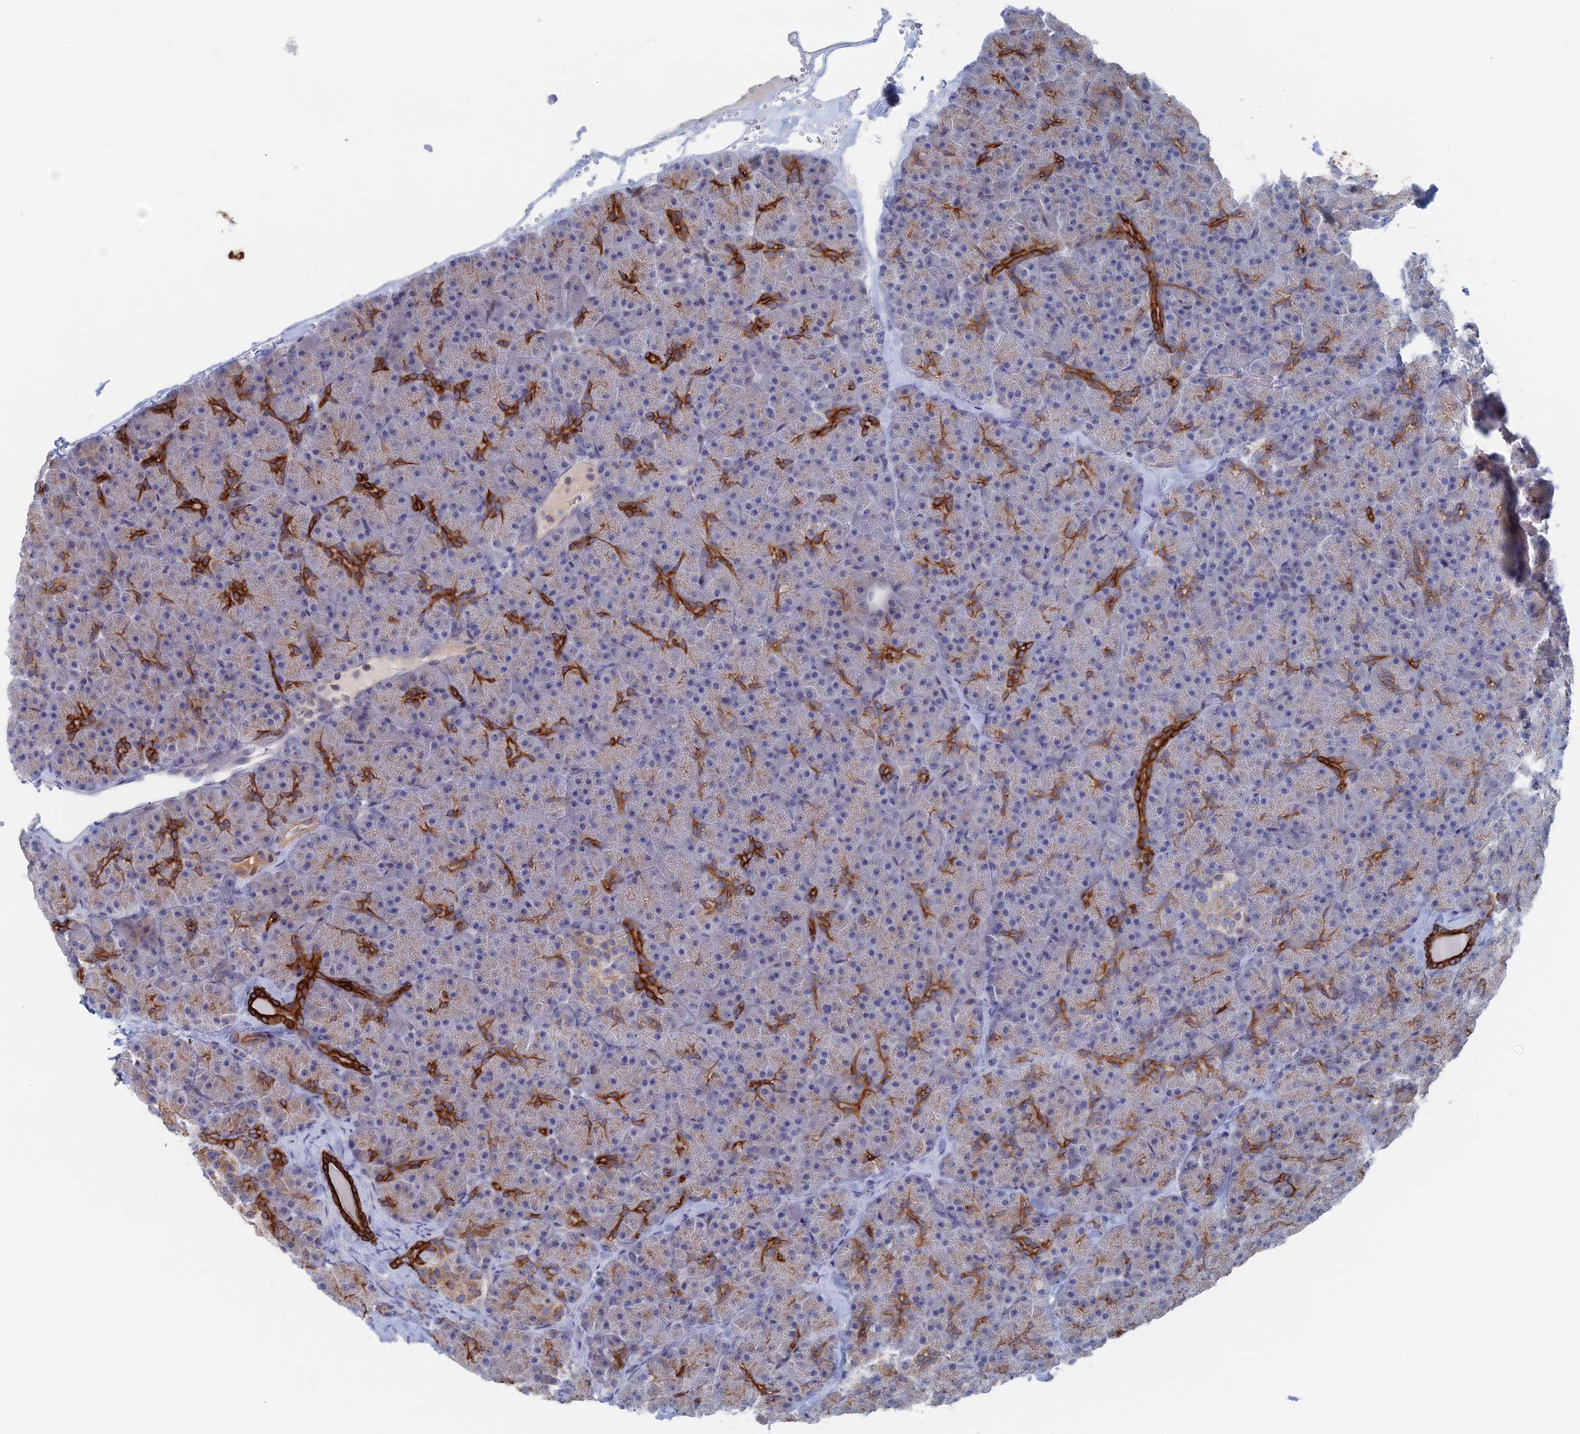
{"staining": {"intensity": "strong", "quantity": "<25%", "location": "cytoplasmic/membranous"}, "tissue": "pancreas", "cell_type": "Exocrine glandular cells", "image_type": "normal", "snomed": [{"axis": "morphology", "description": "Normal tissue, NOS"}, {"axis": "topography", "description": "Pancreas"}], "caption": "Immunohistochemistry (IHC) staining of benign pancreas, which displays medium levels of strong cytoplasmic/membranous positivity in approximately <25% of exocrine glandular cells indicating strong cytoplasmic/membranous protein positivity. The staining was performed using DAB (3,3'-diaminobenzidine) (brown) for protein detection and nuclei were counterstained in hematoxylin (blue).", "gene": "IL7", "patient": {"sex": "male", "age": 36}}